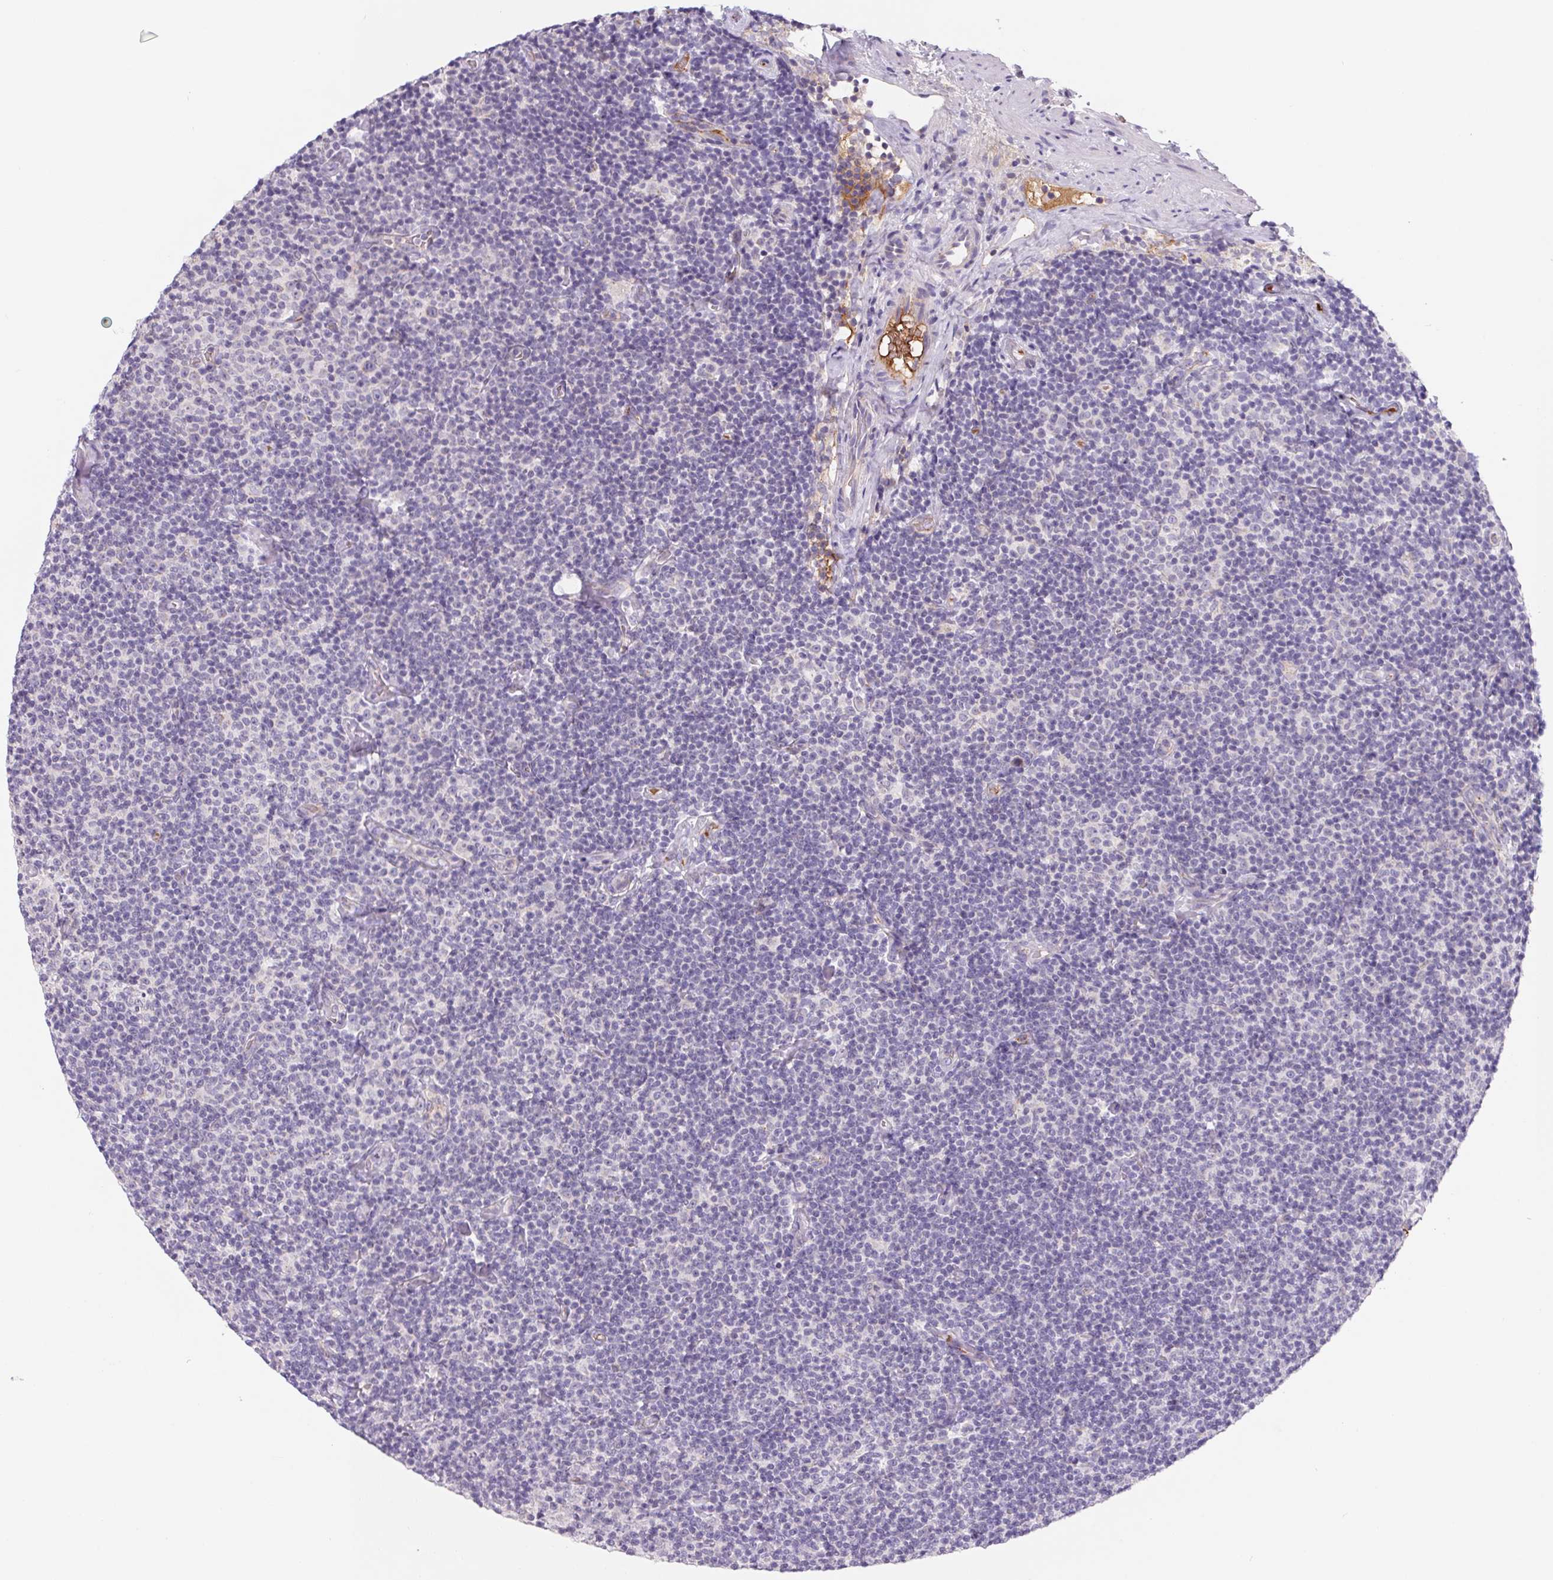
{"staining": {"intensity": "negative", "quantity": "none", "location": "none"}, "tissue": "lymphoma", "cell_type": "Tumor cells", "image_type": "cancer", "snomed": [{"axis": "morphology", "description": "Malignant lymphoma, non-Hodgkin's type, Low grade"}, {"axis": "topography", "description": "Lymph node"}], "caption": "IHC of human lymphoma reveals no staining in tumor cells.", "gene": "LPA", "patient": {"sex": "male", "age": 81}}